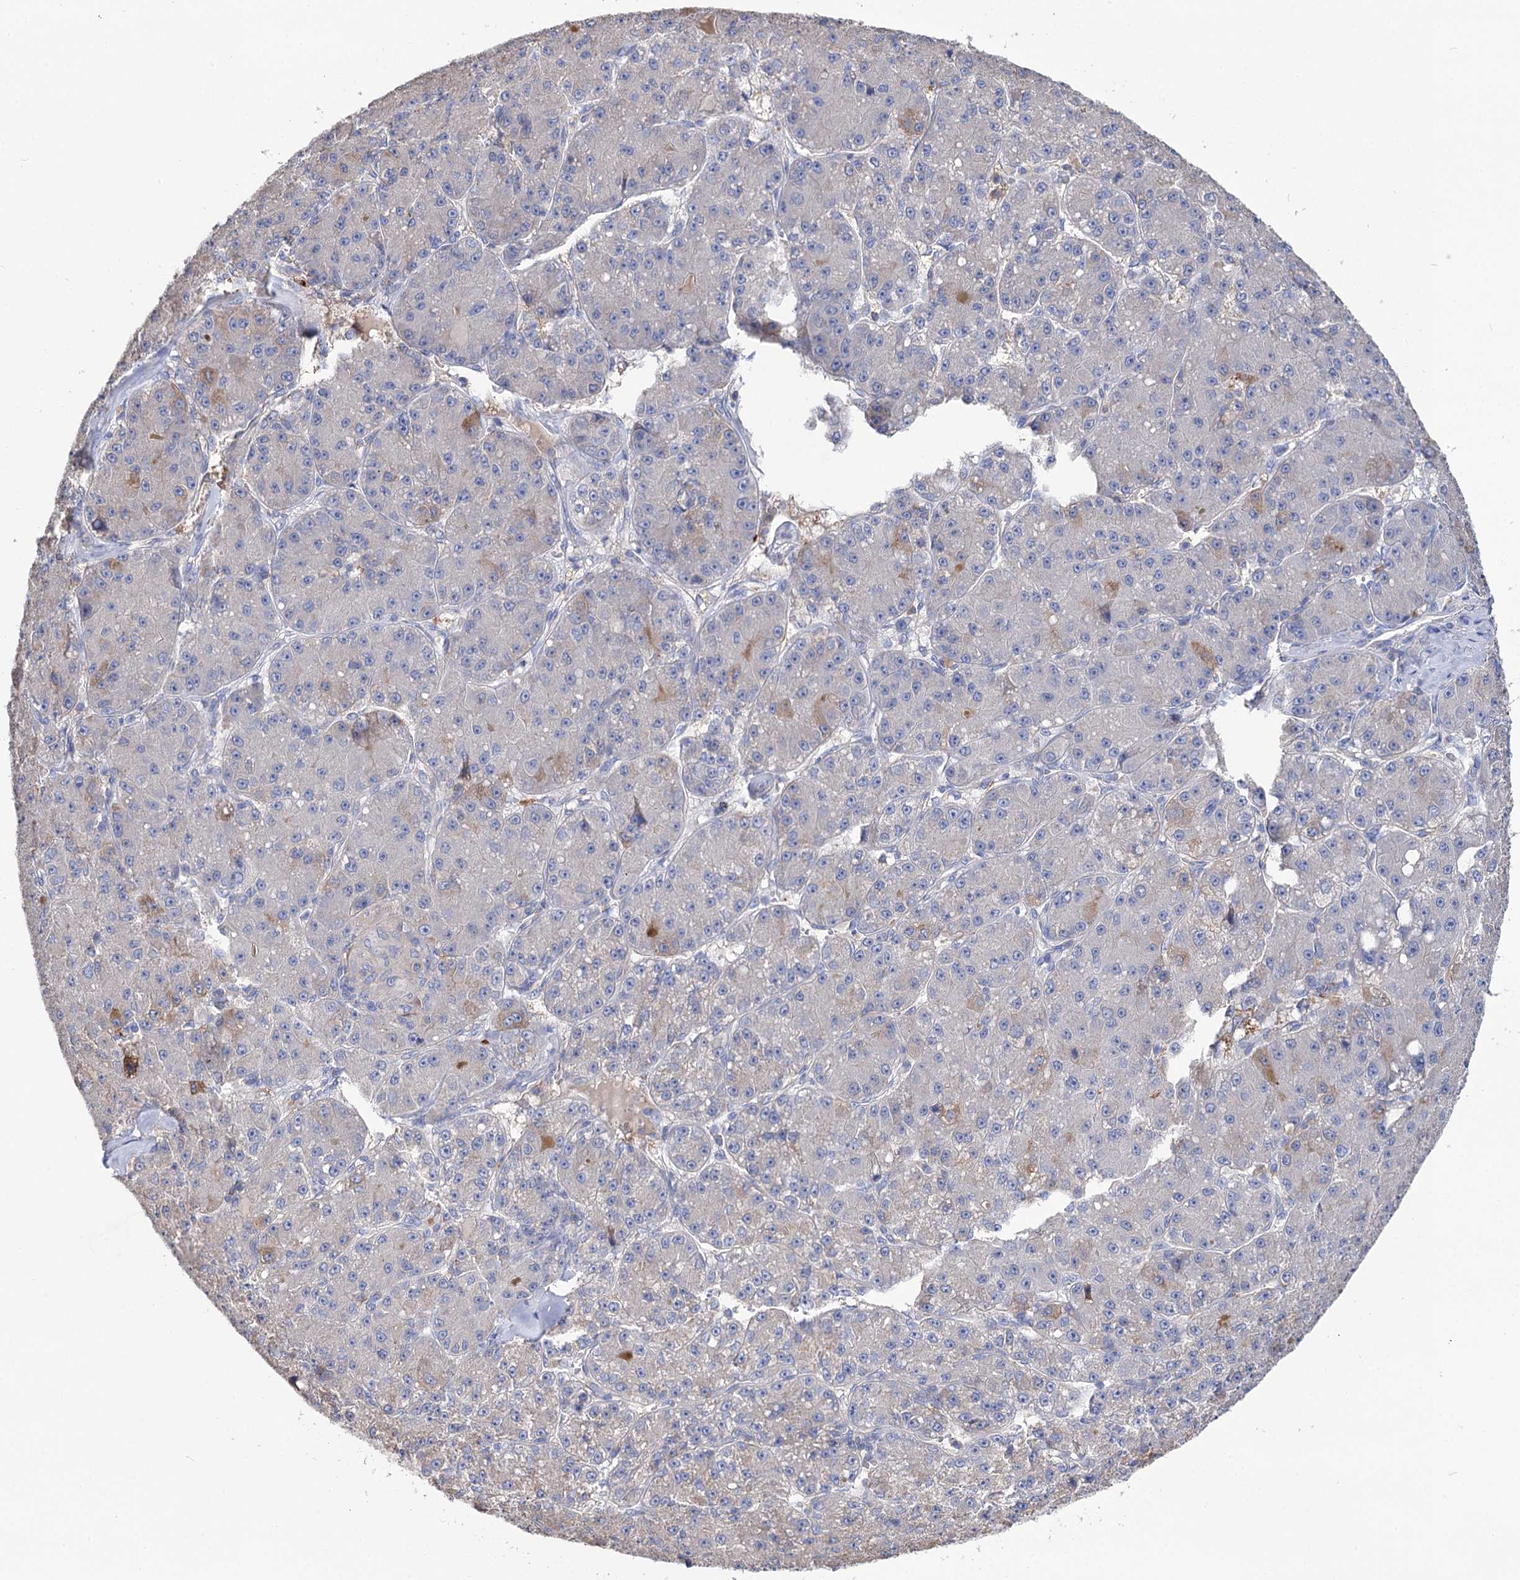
{"staining": {"intensity": "negative", "quantity": "none", "location": "none"}, "tissue": "liver cancer", "cell_type": "Tumor cells", "image_type": "cancer", "snomed": [{"axis": "morphology", "description": "Carcinoma, Hepatocellular, NOS"}, {"axis": "topography", "description": "Liver"}], "caption": "This is an immunohistochemistry photomicrograph of liver cancer (hepatocellular carcinoma). There is no expression in tumor cells.", "gene": "BBS4", "patient": {"sex": "male", "age": 67}}